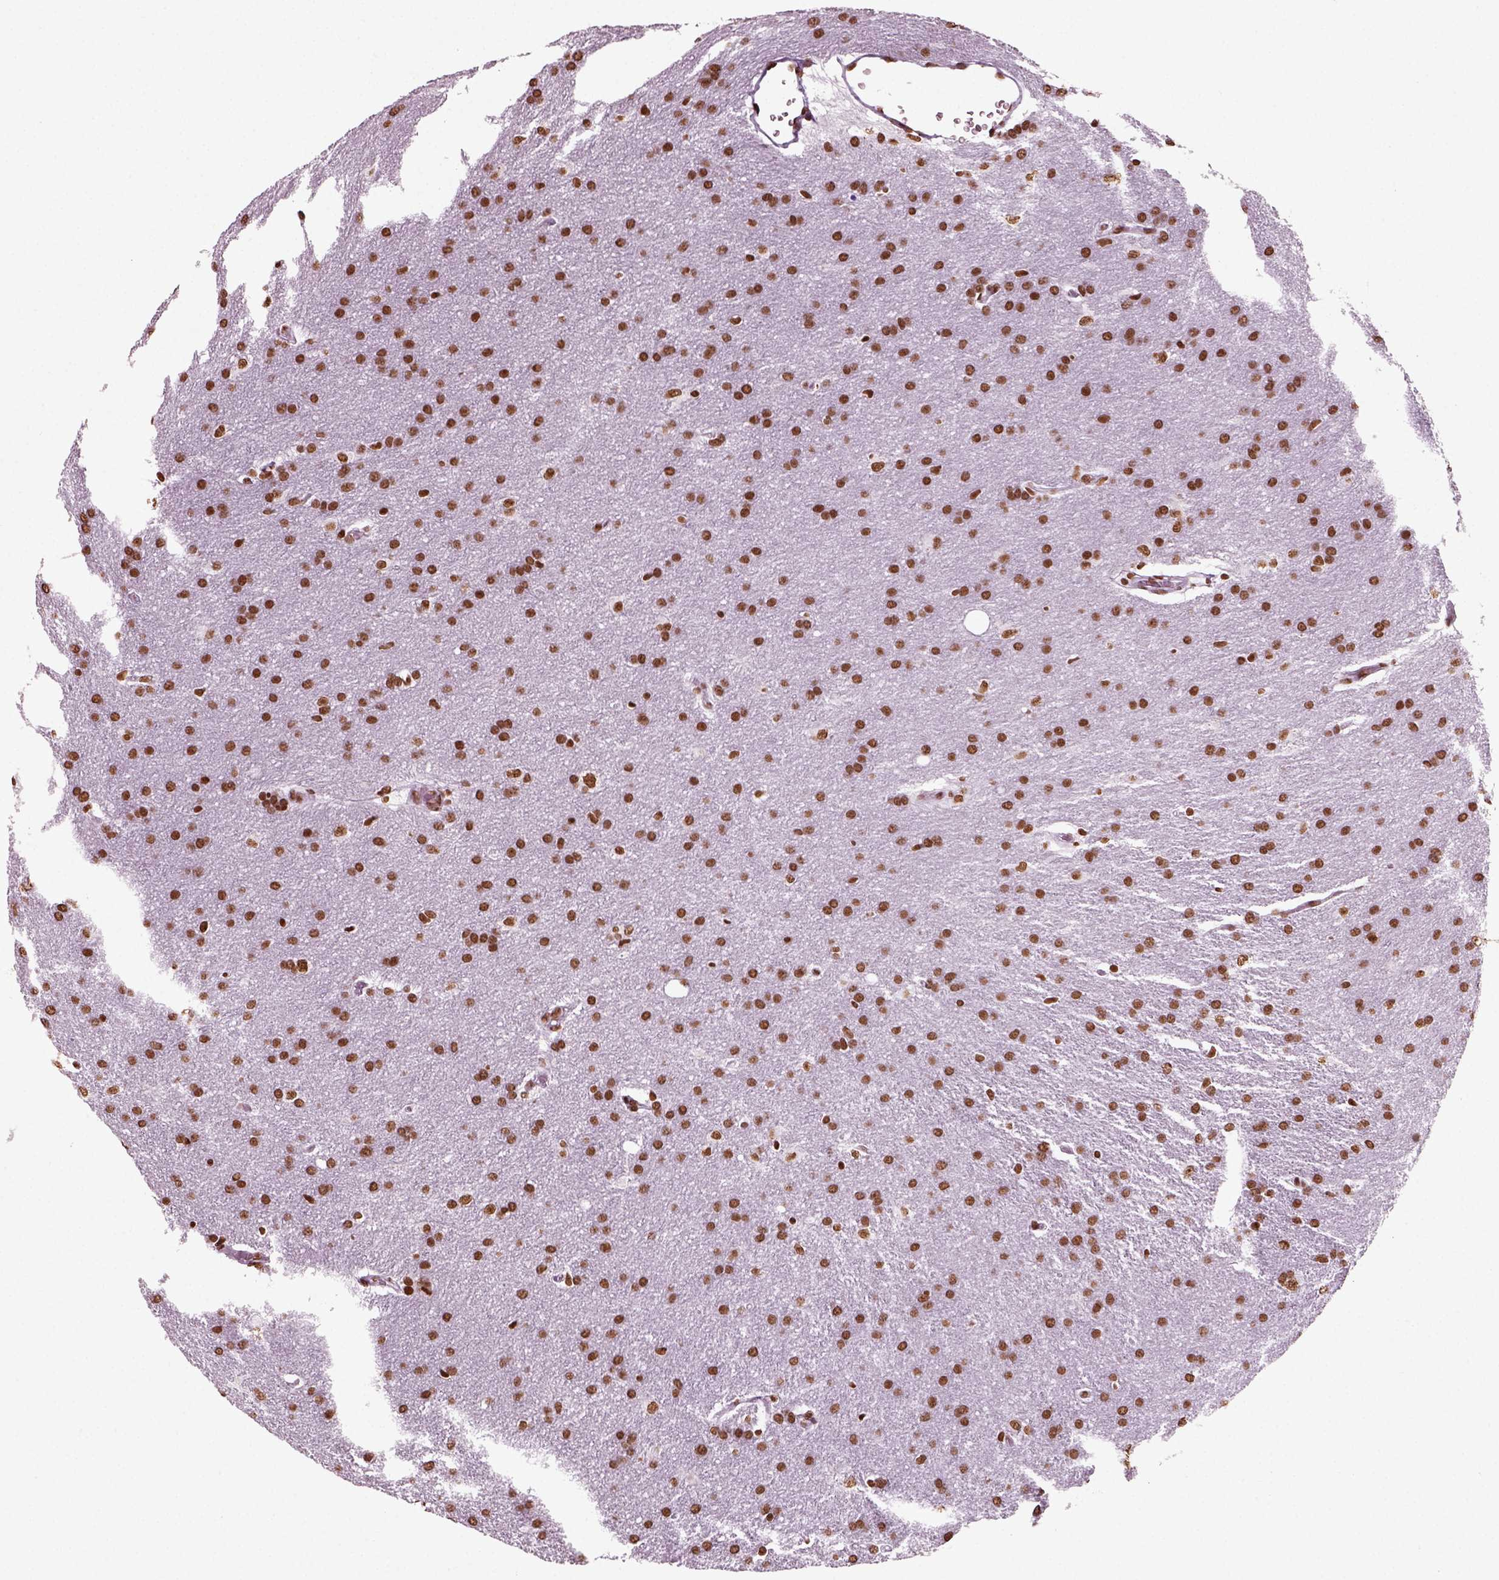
{"staining": {"intensity": "strong", "quantity": ">75%", "location": "nuclear"}, "tissue": "glioma", "cell_type": "Tumor cells", "image_type": "cancer", "snomed": [{"axis": "morphology", "description": "Glioma, malignant, Low grade"}, {"axis": "topography", "description": "Brain"}], "caption": "Protein expression by IHC reveals strong nuclear staining in approximately >75% of tumor cells in malignant glioma (low-grade).", "gene": "POLR1H", "patient": {"sex": "female", "age": 32}}